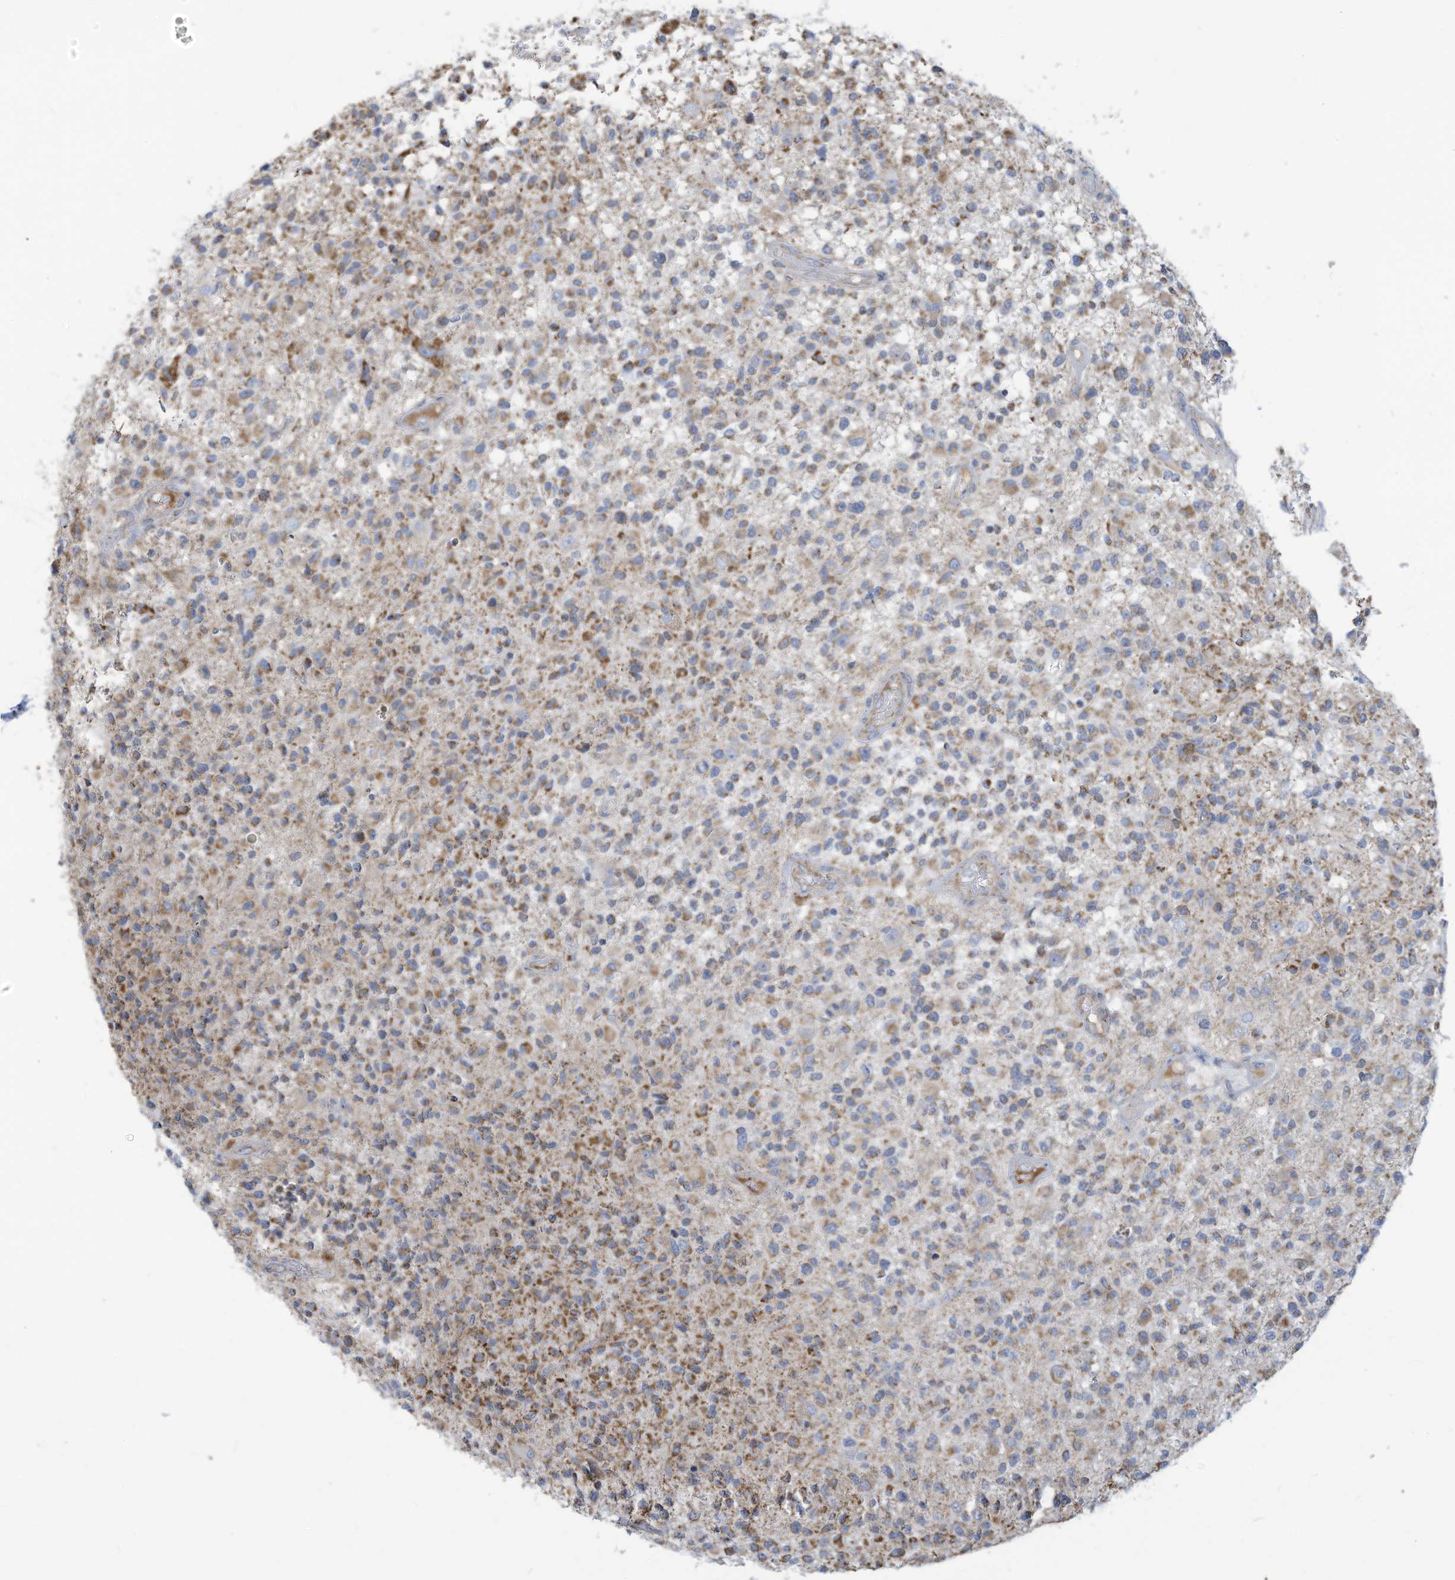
{"staining": {"intensity": "moderate", "quantity": "<25%", "location": "cytoplasmic/membranous"}, "tissue": "glioma", "cell_type": "Tumor cells", "image_type": "cancer", "snomed": [{"axis": "morphology", "description": "Glioma, malignant, High grade"}, {"axis": "morphology", "description": "Glioblastoma, NOS"}, {"axis": "topography", "description": "Brain"}], "caption": "Glioma stained with IHC exhibits moderate cytoplasmic/membranous expression in about <25% of tumor cells.", "gene": "NLN", "patient": {"sex": "male", "age": 60}}